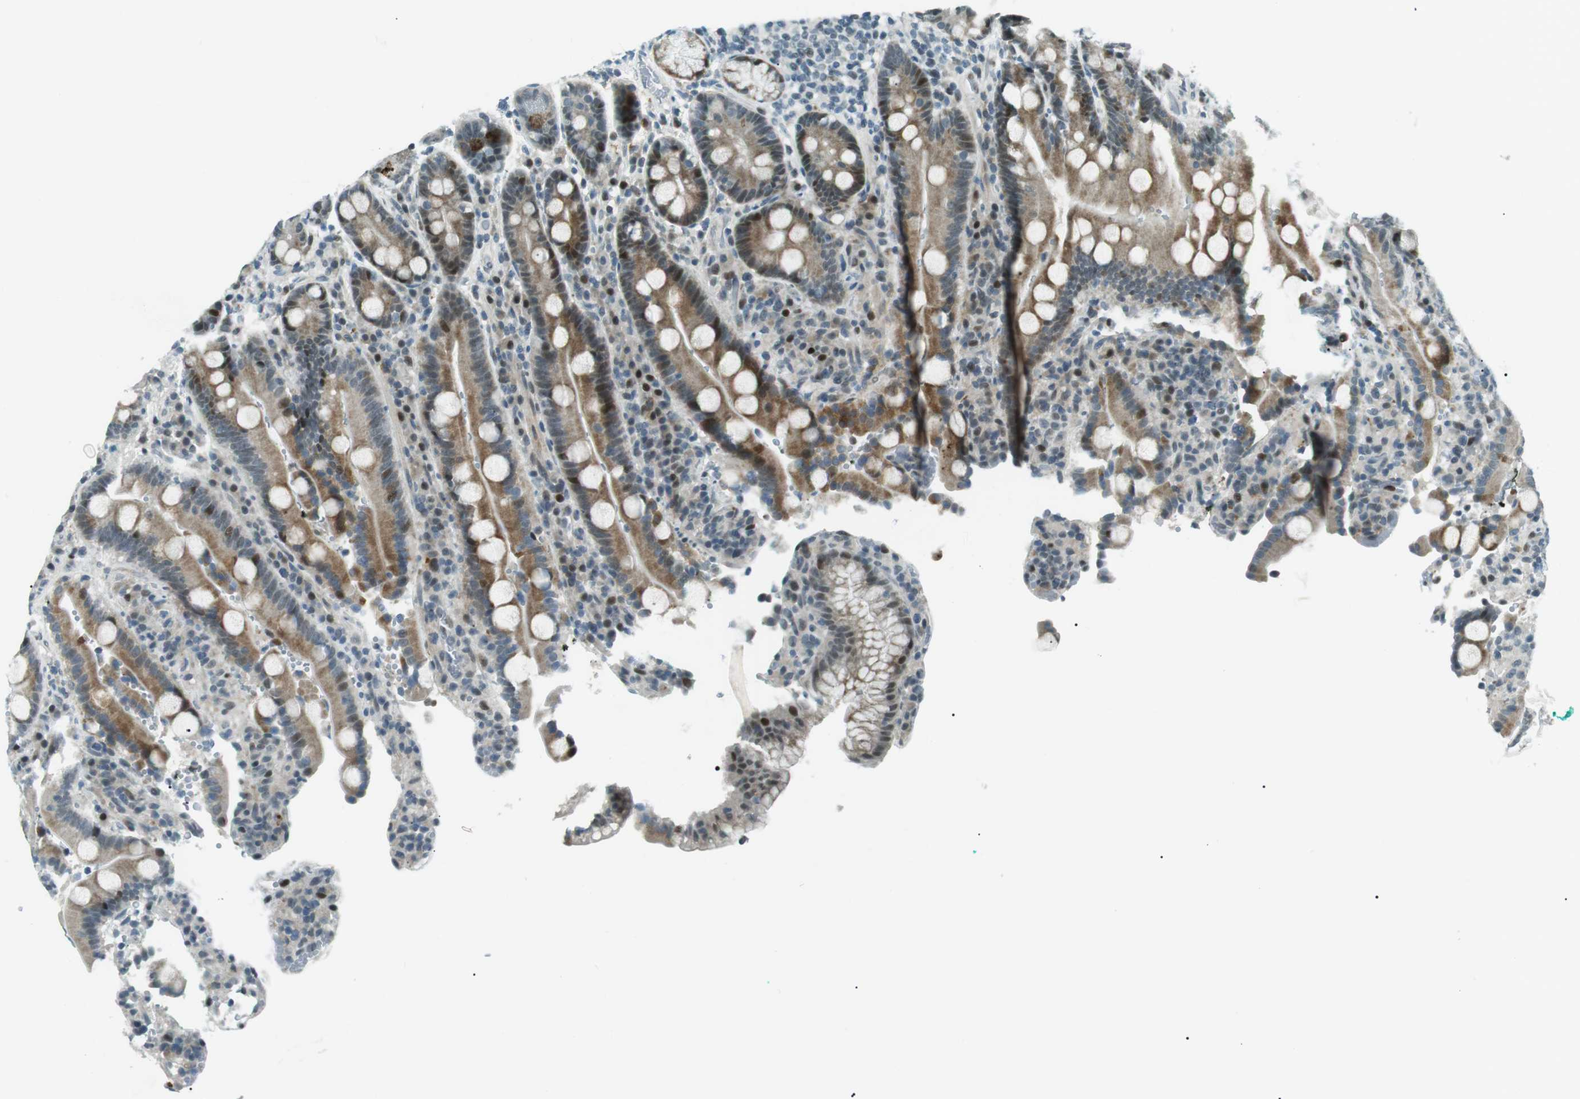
{"staining": {"intensity": "moderate", "quantity": "25%-75%", "location": "cytoplasmic/membranous,nuclear"}, "tissue": "duodenum", "cell_type": "Glandular cells", "image_type": "normal", "snomed": [{"axis": "morphology", "description": "Normal tissue, NOS"}, {"axis": "topography", "description": "Small intestine, NOS"}], "caption": "DAB (3,3'-diaminobenzidine) immunohistochemical staining of unremarkable duodenum shows moderate cytoplasmic/membranous,nuclear protein staining in about 25%-75% of glandular cells. (DAB (3,3'-diaminobenzidine) = brown stain, brightfield microscopy at high magnification).", "gene": "PJA1", "patient": {"sex": "female", "age": 71}}